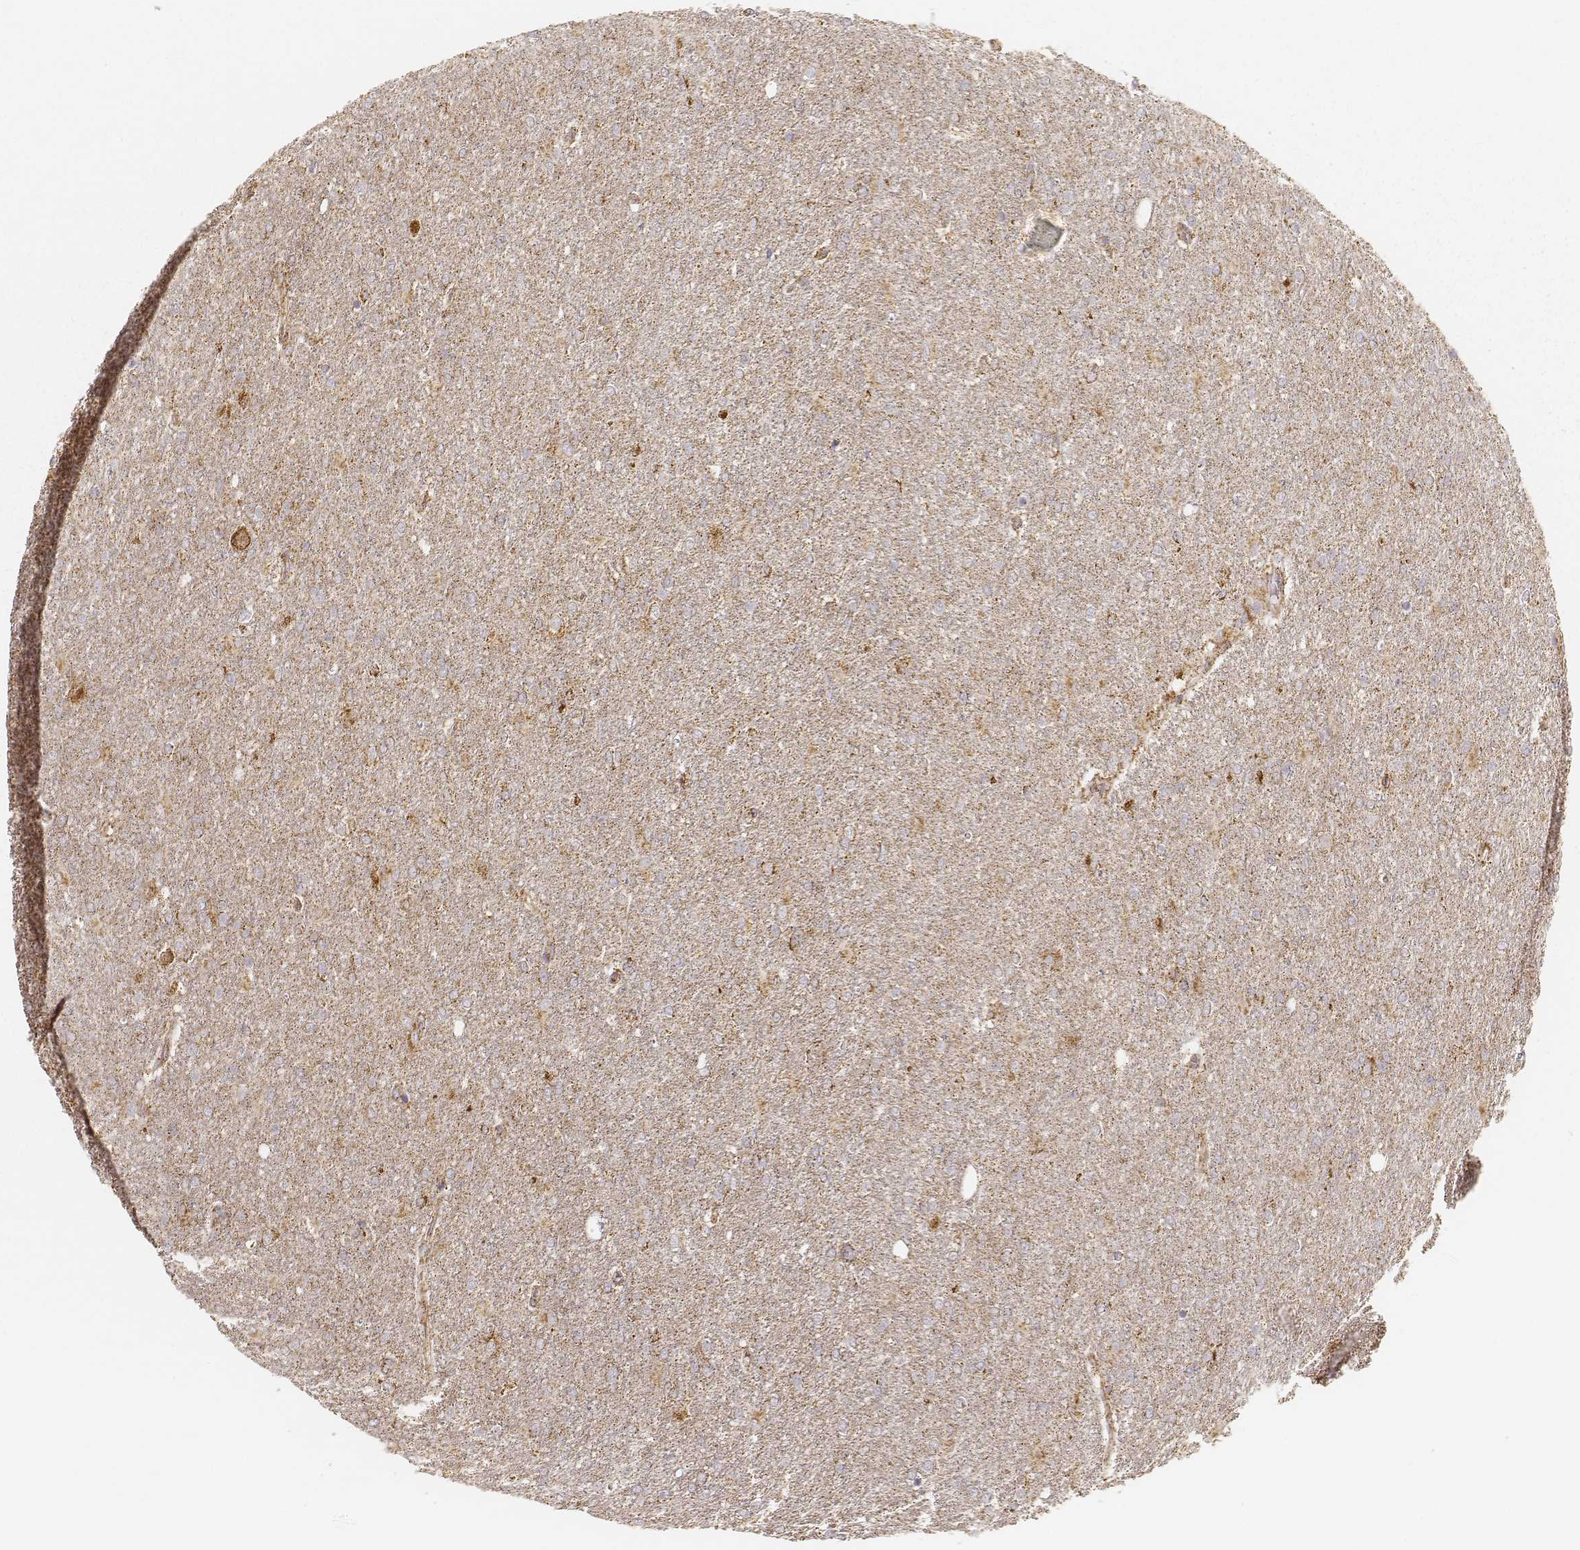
{"staining": {"intensity": "weak", "quantity": "25%-75%", "location": "cytoplasmic/membranous"}, "tissue": "glioma", "cell_type": "Tumor cells", "image_type": "cancer", "snomed": [{"axis": "morphology", "description": "Glioma, malignant, High grade"}, {"axis": "topography", "description": "Cerebral cortex"}], "caption": "Immunohistochemical staining of glioma shows low levels of weak cytoplasmic/membranous expression in approximately 25%-75% of tumor cells.", "gene": "CS", "patient": {"sex": "male", "age": 70}}